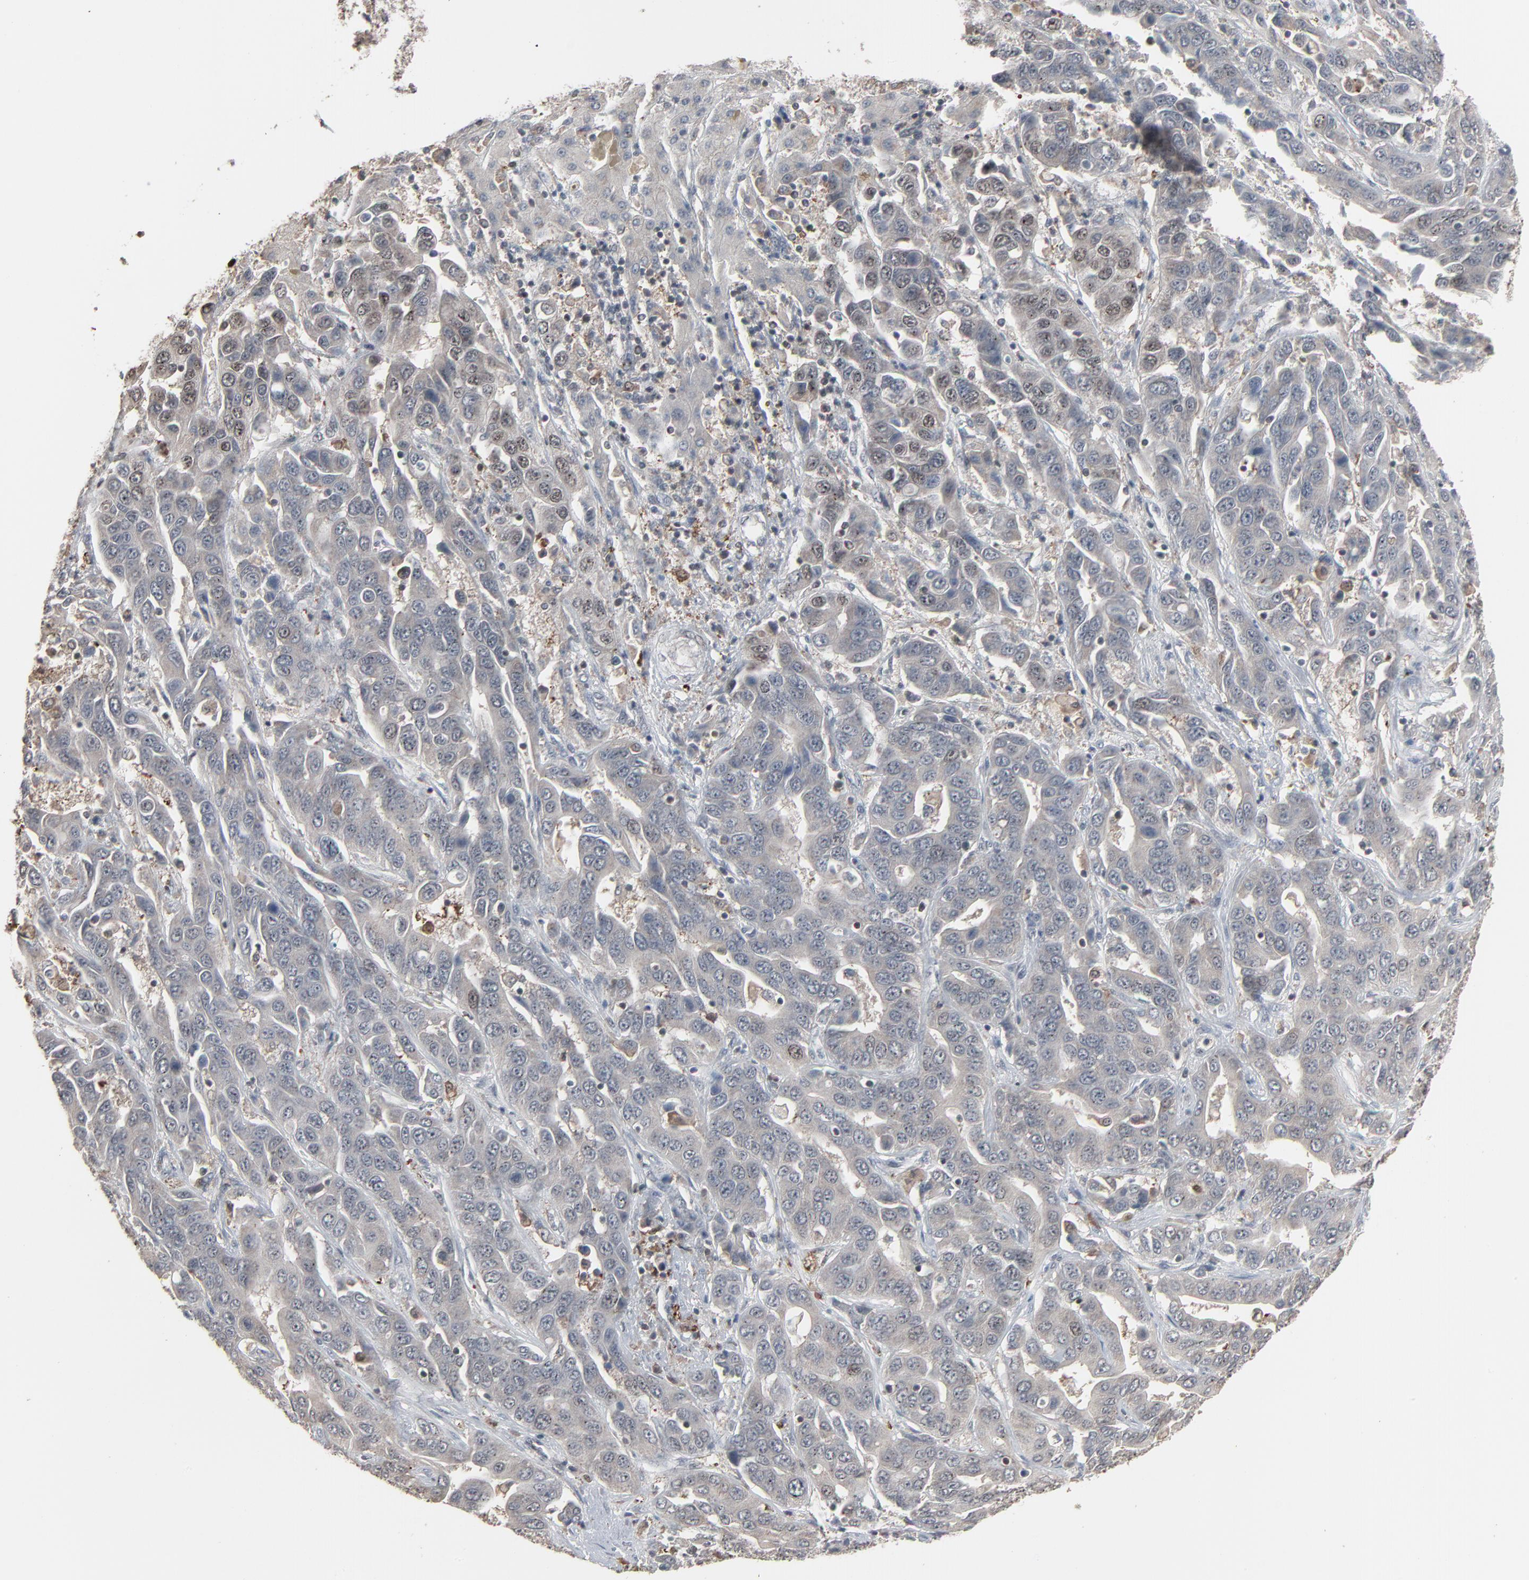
{"staining": {"intensity": "negative", "quantity": "none", "location": "none"}, "tissue": "liver cancer", "cell_type": "Tumor cells", "image_type": "cancer", "snomed": [{"axis": "morphology", "description": "Cholangiocarcinoma"}, {"axis": "topography", "description": "Liver"}], "caption": "Immunohistochemical staining of liver cancer reveals no significant positivity in tumor cells.", "gene": "DOCK8", "patient": {"sex": "female", "age": 52}}